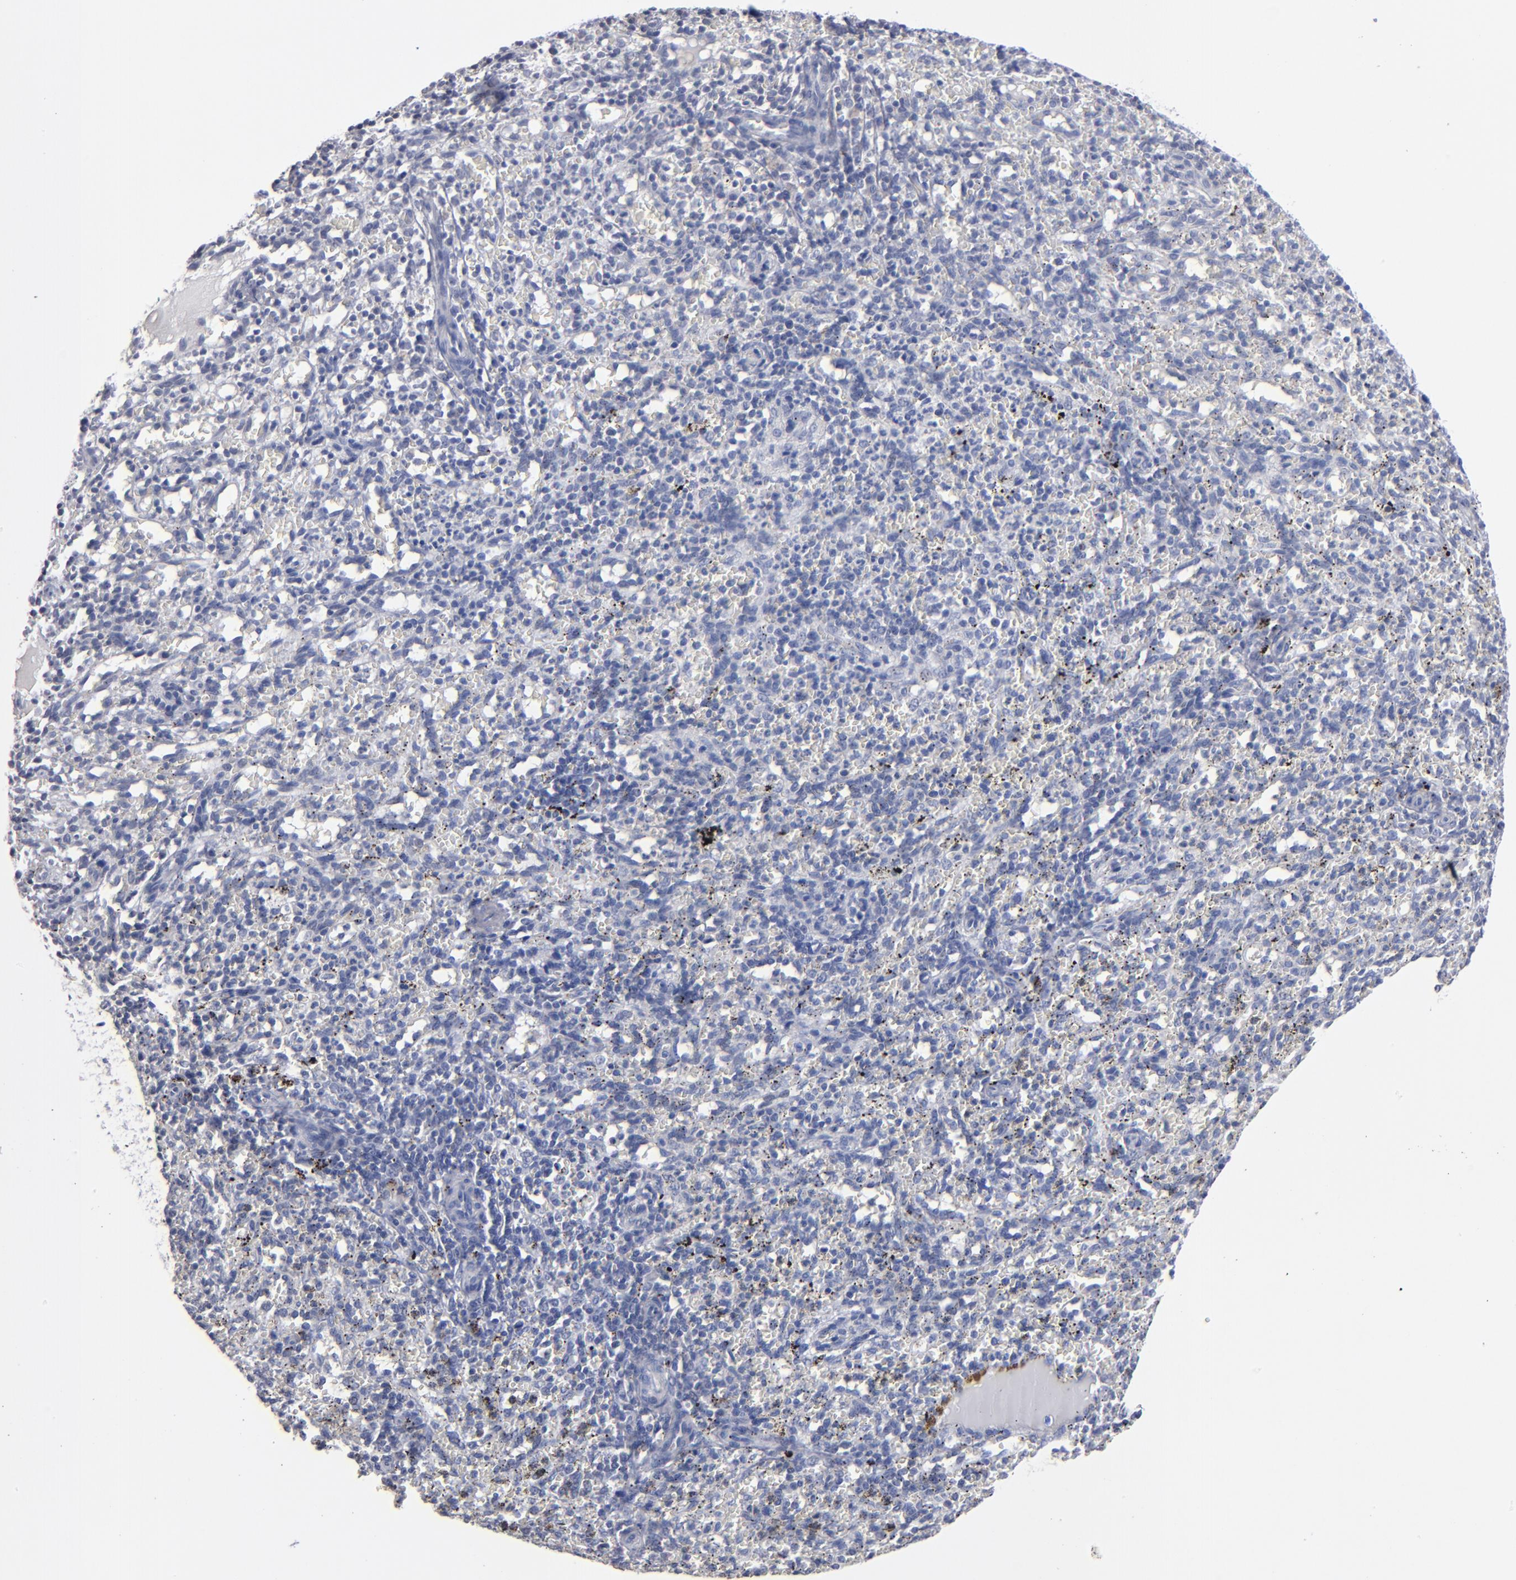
{"staining": {"intensity": "negative", "quantity": "none", "location": "none"}, "tissue": "spleen", "cell_type": "Cells in red pulp", "image_type": "normal", "snomed": [{"axis": "morphology", "description": "Normal tissue, NOS"}, {"axis": "topography", "description": "Spleen"}], "caption": "Cells in red pulp show no significant protein positivity in unremarkable spleen.", "gene": "RPH3A", "patient": {"sex": "female", "age": 10}}